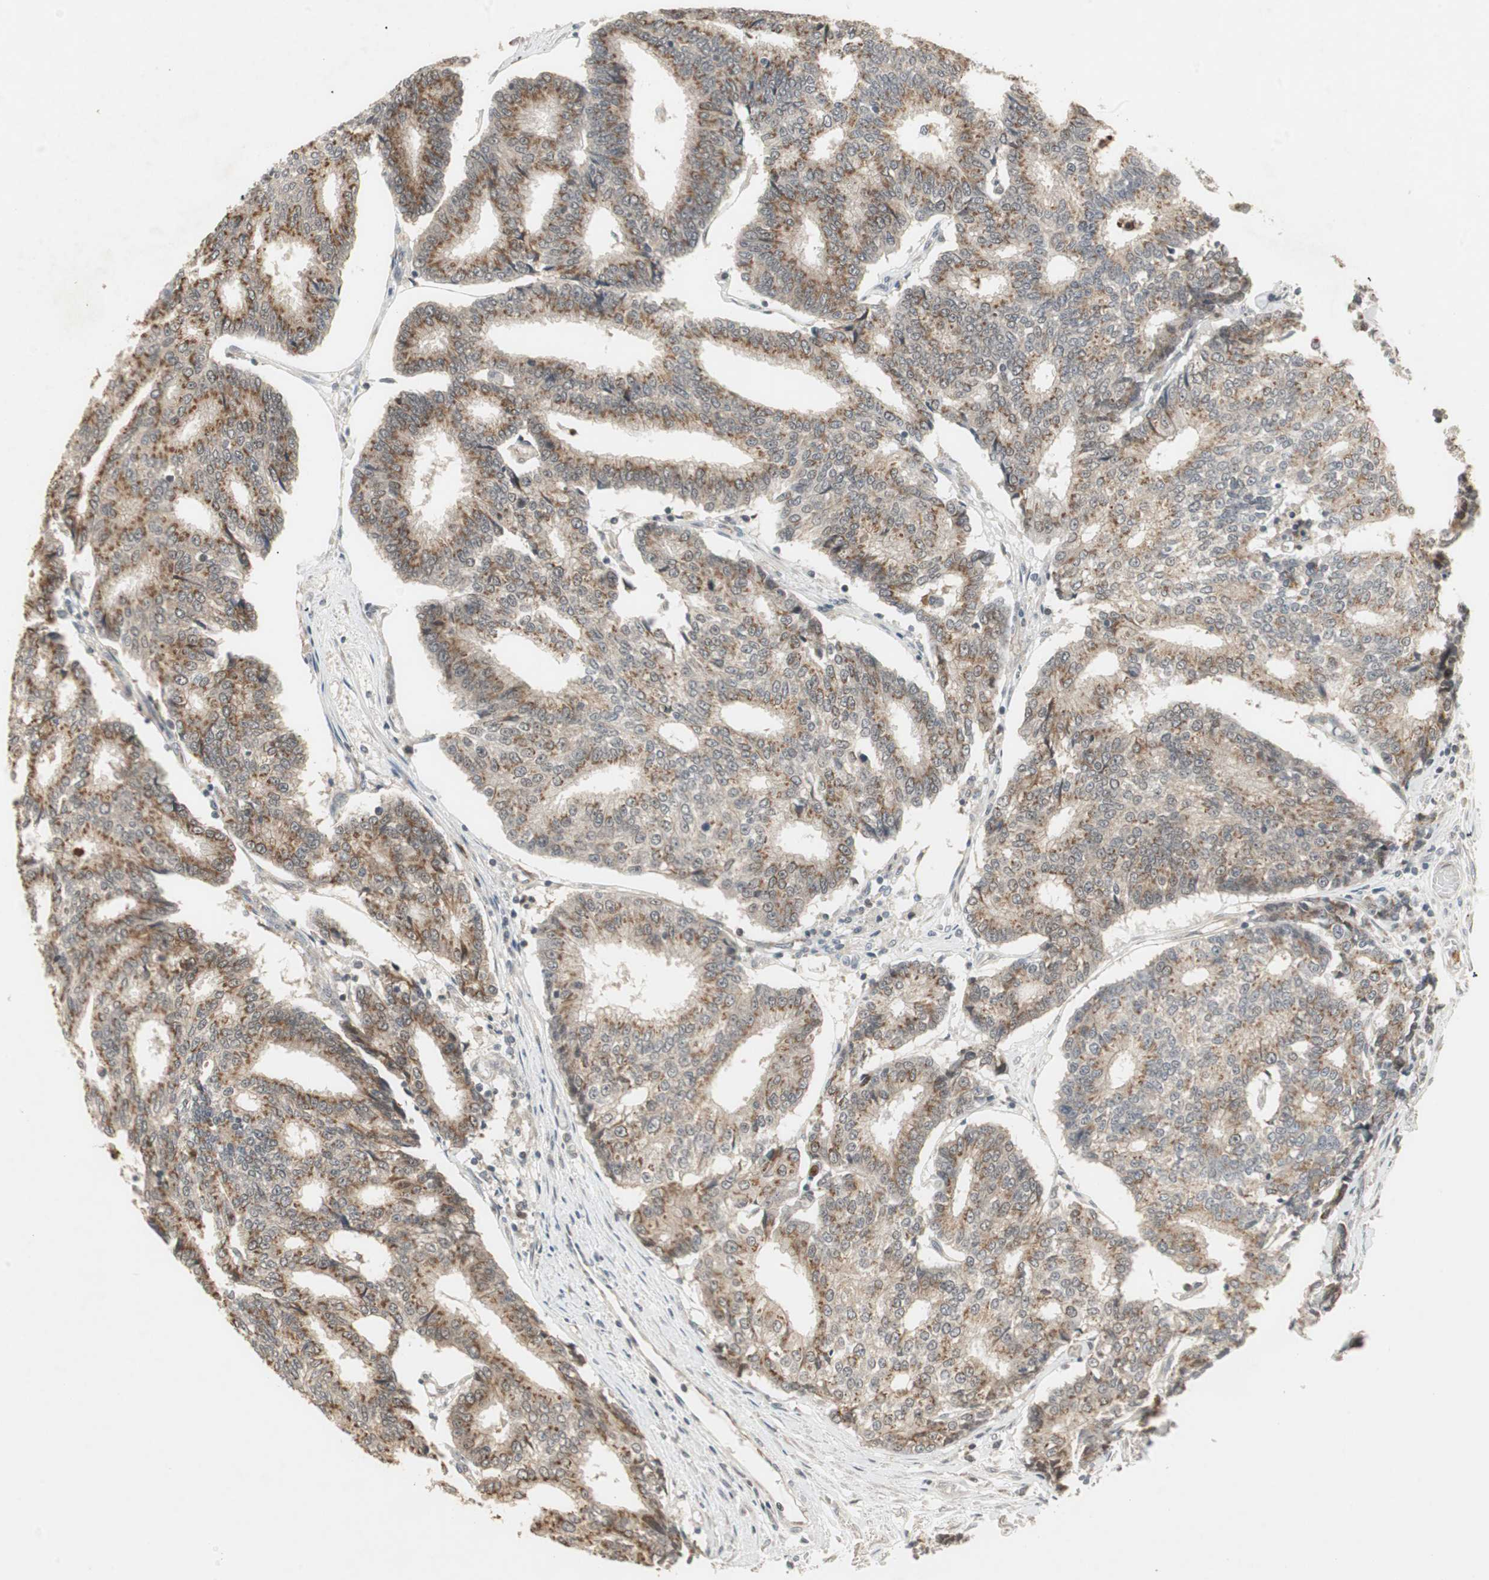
{"staining": {"intensity": "moderate", "quantity": ">75%", "location": "cytoplasmic/membranous"}, "tissue": "prostate cancer", "cell_type": "Tumor cells", "image_type": "cancer", "snomed": [{"axis": "morphology", "description": "Adenocarcinoma, High grade"}, {"axis": "topography", "description": "Prostate"}], "caption": "Prostate high-grade adenocarcinoma stained for a protein displays moderate cytoplasmic/membranous positivity in tumor cells.", "gene": "SNX4", "patient": {"sex": "male", "age": 55}}